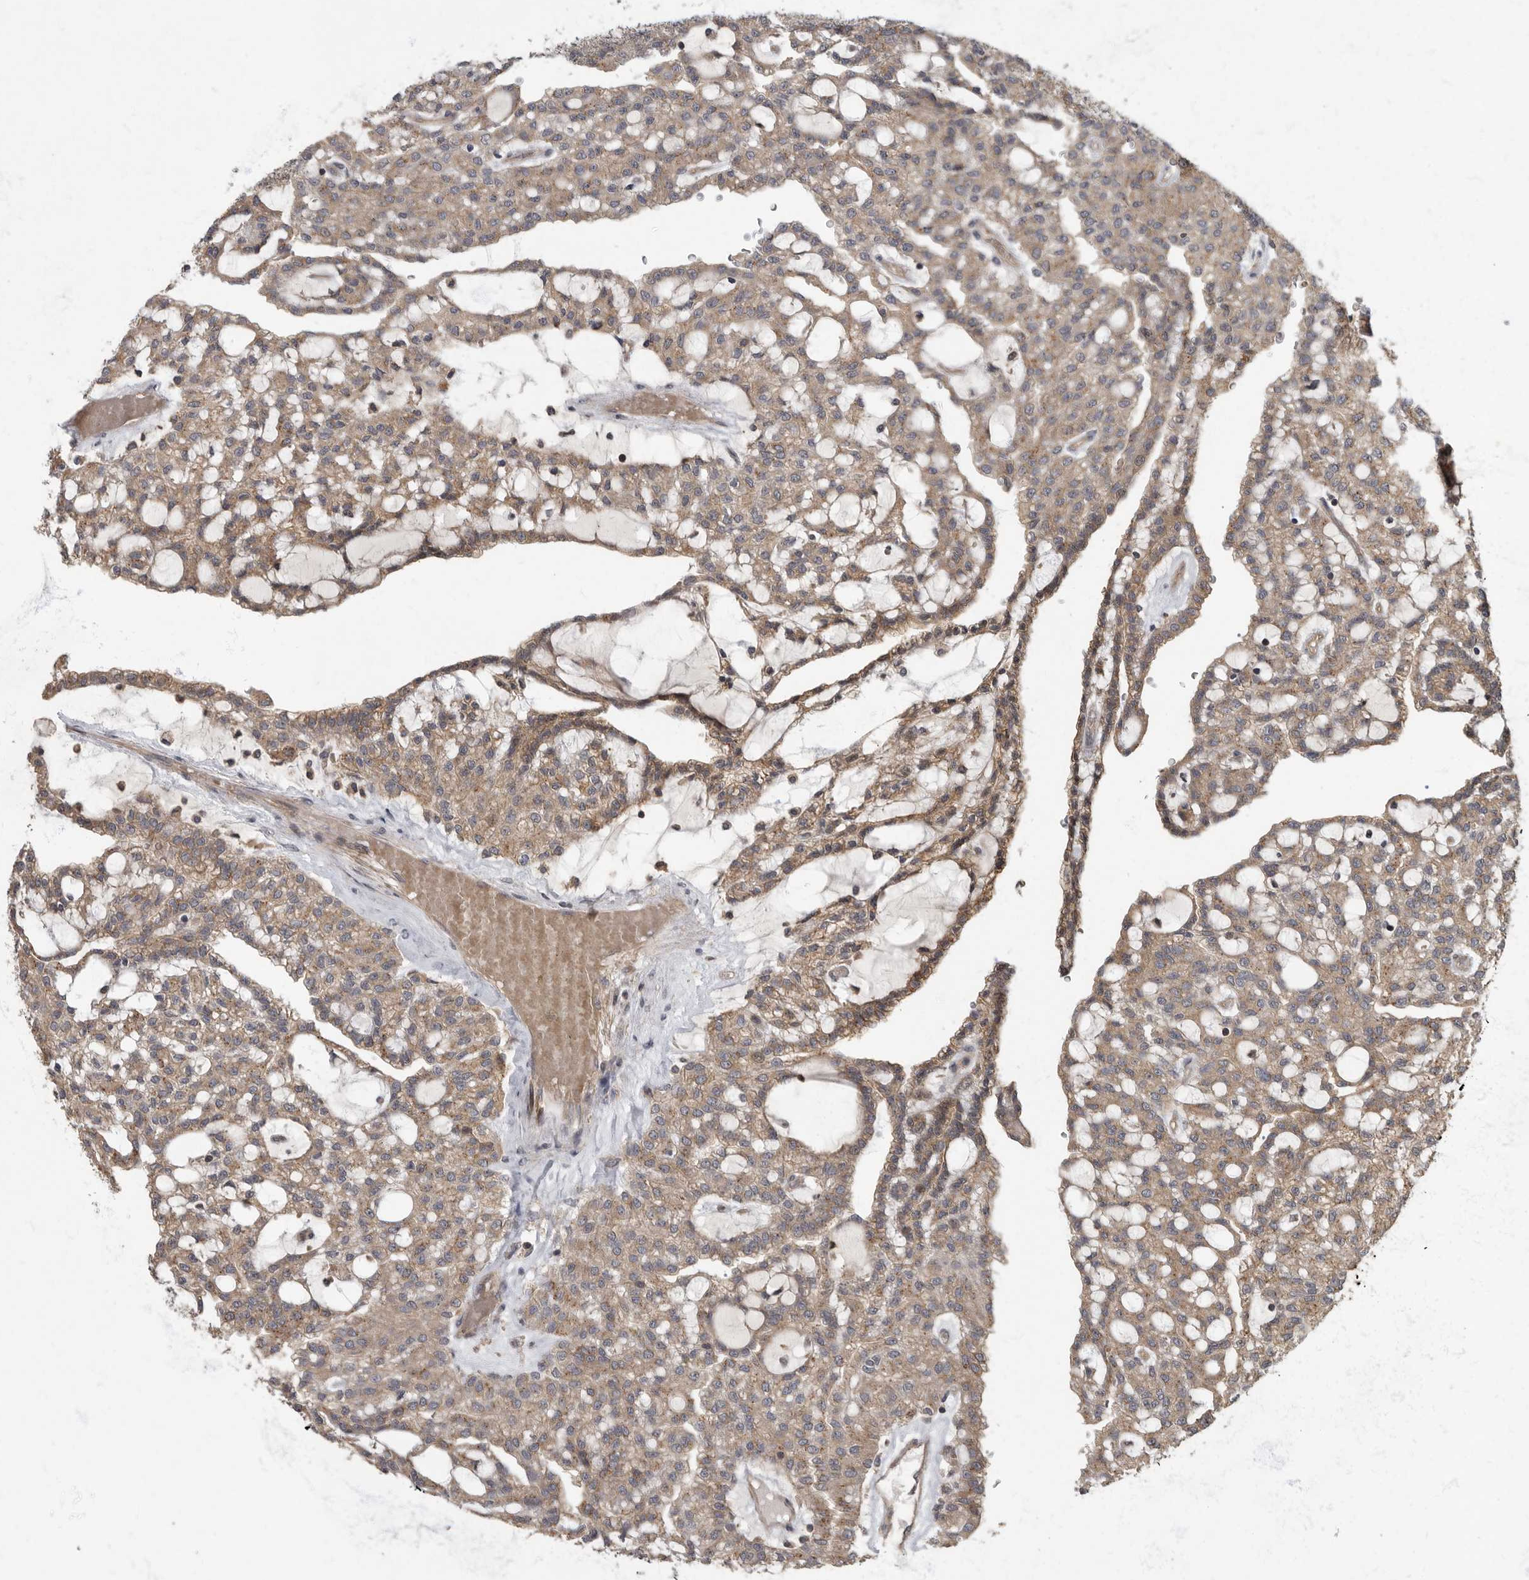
{"staining": {"intensity": "moderate", "quantity": ">75%", "location": "cytoplasmic/membranous"}, "tissue": "renal cancer", "cell_type": "Tumor cells", "image_type": "cancer", "snomed": [{"axis": "morphology", "description": "Adenocarcinoma, NOS"}, {"axis": "topography", "description": "Kidney"}], "caption": "The micrograph shows a brown stain indicating the presence of a protein in the cytoplasmic/membranous of tumor cells in renal adenocarcinoma.", "gene": "IQCK", "patient": {"sex": "male", "age": 63}}